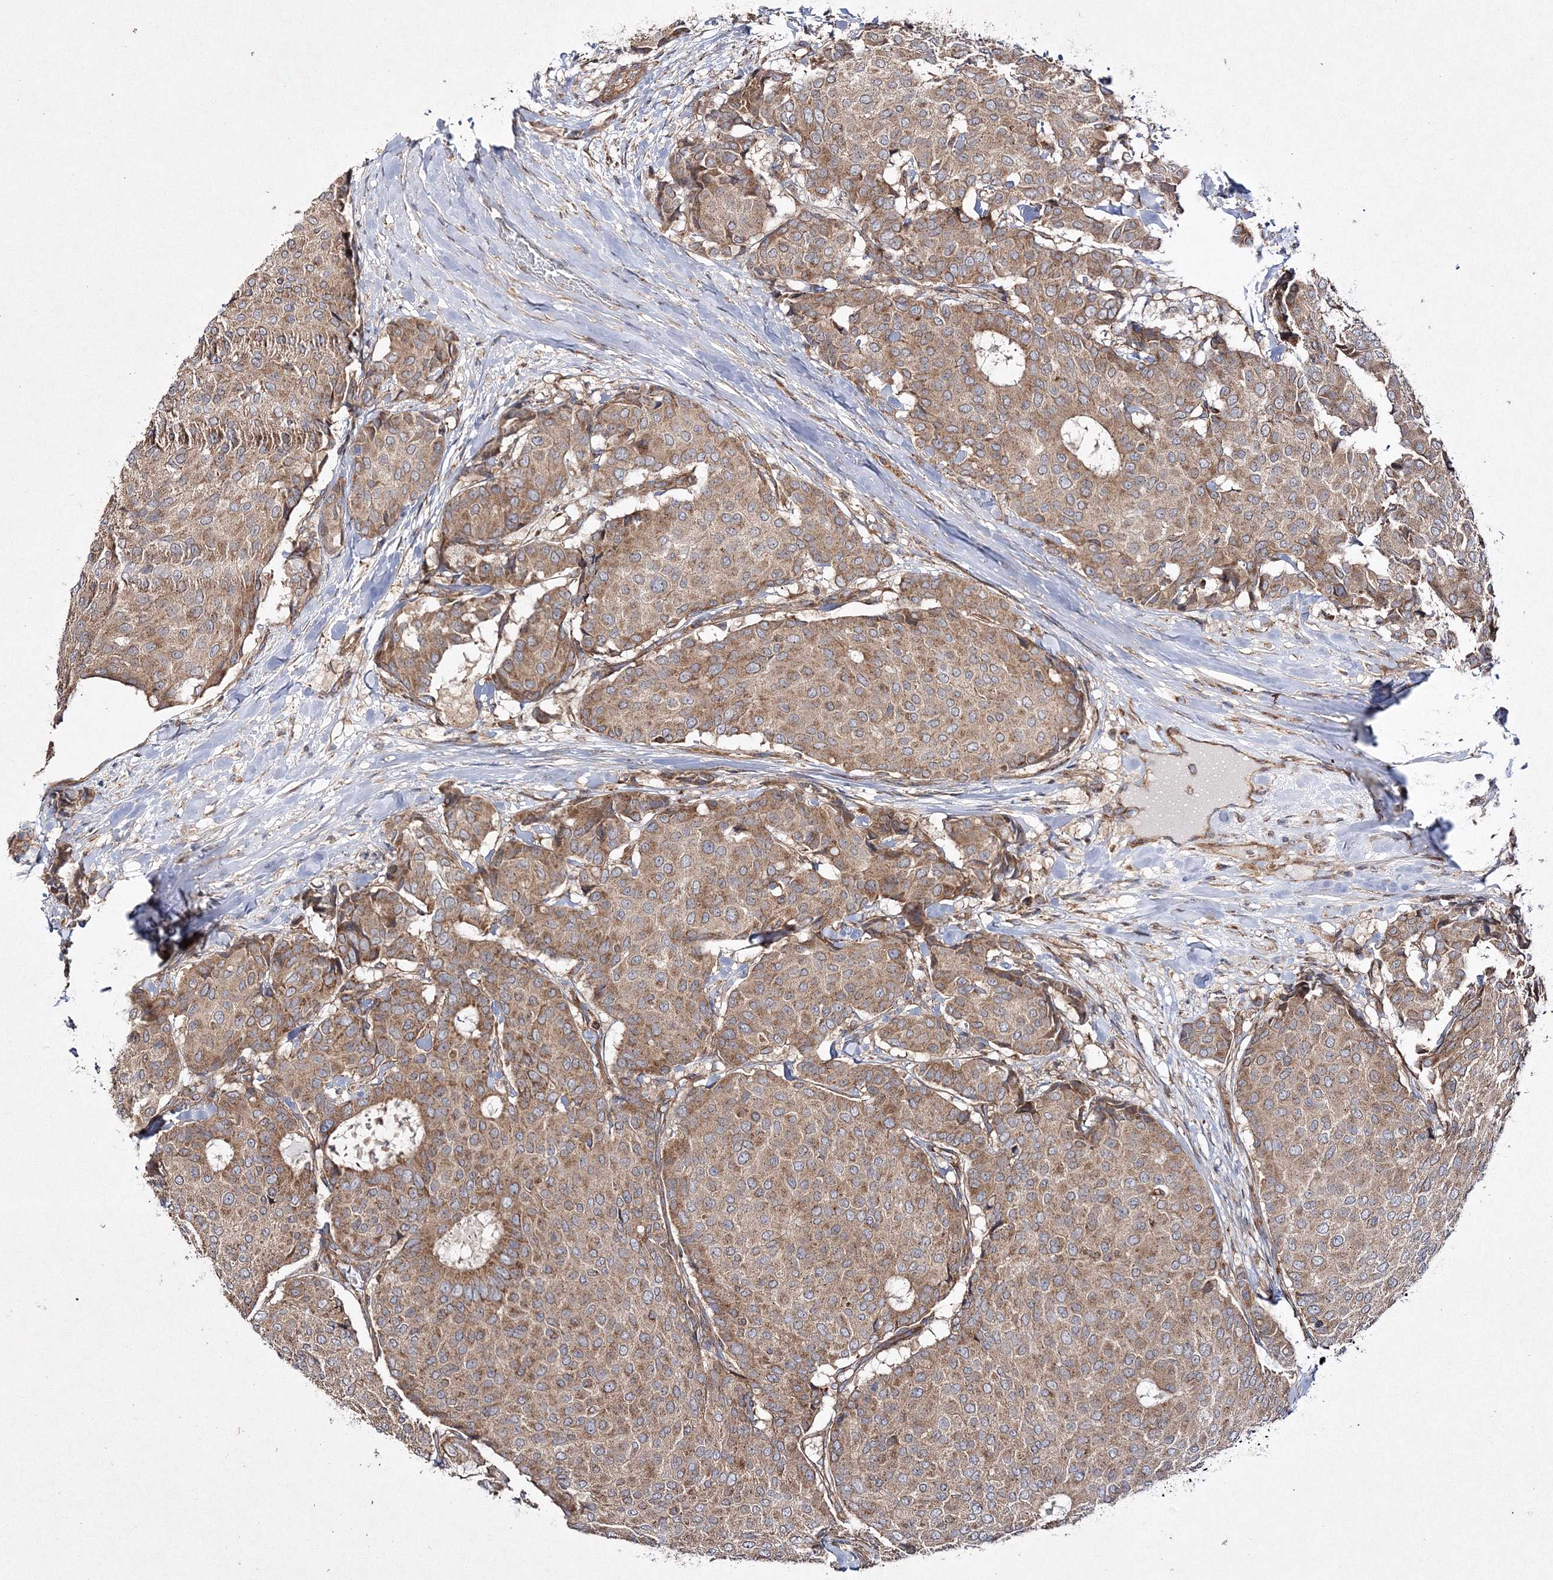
{"staining": {"intensity": "moderate", "quantity": ">75%", "location": "cytoplasmic/membranous"}, "tissue": "breast cancer", "cell_type": "Tumor cells", "image_type": "cancer", "snomed": [{"axis": "morphology", "description": "Duct carcinoma"}, {"axis": "topography", "description": "Breast"}], "caption": "An image showing moderate cytoplasmic/membranous staining in approximately >75% of tumor cells in breast cancer (intraductal carcinoma), as visualized by brown immunohistochemical staining.", "gene": "DNAJC13", "patient": {"sex": "female", "age": 75}}